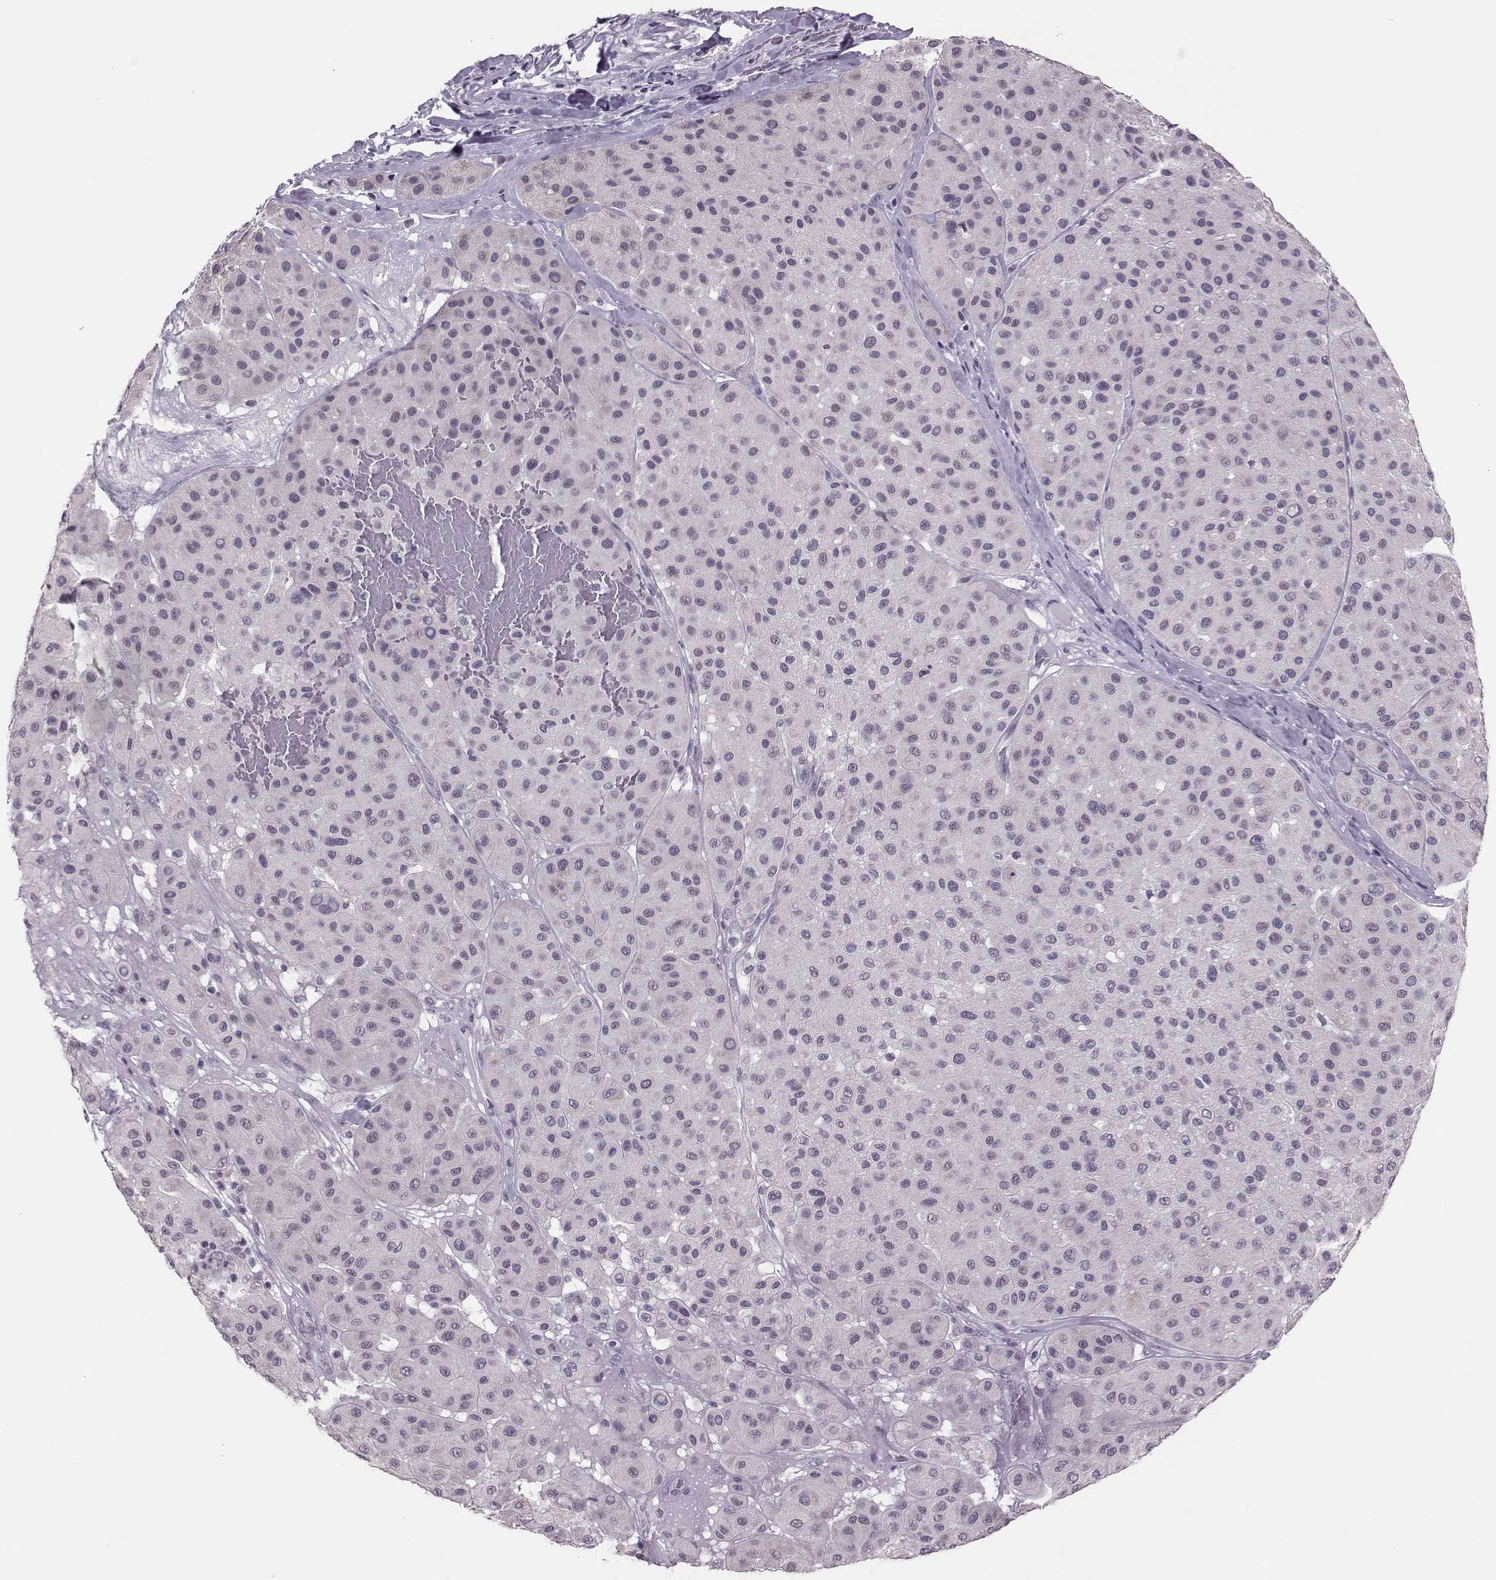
{"staining": {"intensity": "negative", "quantity": "none", "location": "none"}, "tissue": "melanoma", "cell_type": "Tumor cells", "image_type": "cancer", "snomed": [{"axis": "morphology", "description": "Malignant melanoma, Metastatic site"}, {"axis": "topography", "description": "Smooth muscle"}], "caption": "Immunohistochemical staining of human melanoma shows no significant staining in tumor cells.", "gene": "DNAAF1", "patient": {"sex": "male", "age": 41}}